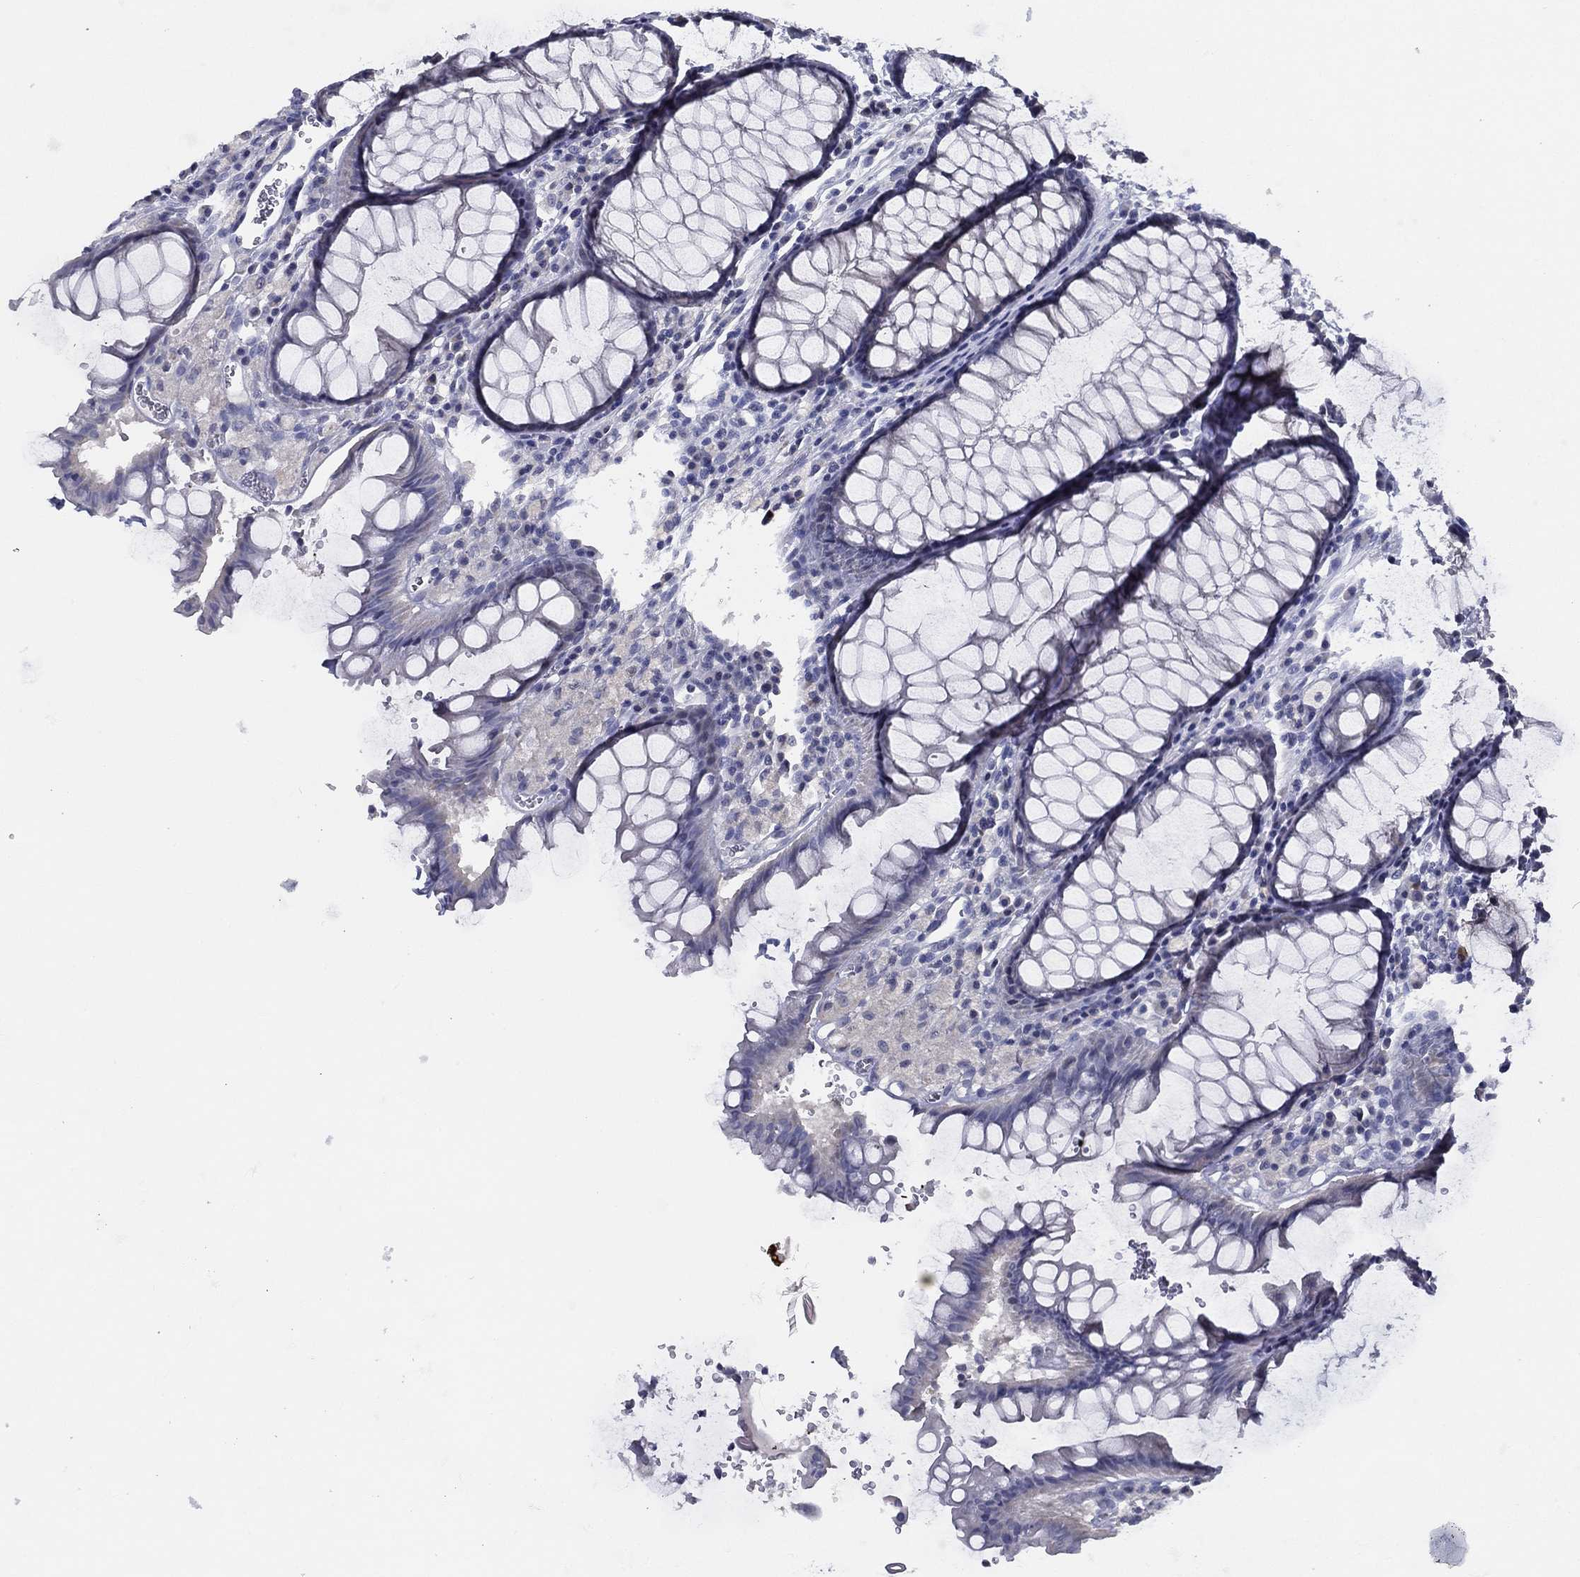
{"staining": {"intensity": "negative", "quantity": "none", "location": "none"}, "tissue": "rectum", "cell_type": "Glandular cells", "image_type": "normal", "snomed": [{"axis": "morphology", "description": "Normal tissue, NOS"}, {"axis": "topography", "description": "Rectum"}], "caption": "Protein analysis of benign rectum displays no significant staining in glandular cells. Brightfield microscopy of immunohistochemistry stained with DAB (3,3'-diaminobenzidine) (brown) and hematoxylin (blue), captured at high magnification.", "gene": "SLC13A4", "patient": {"sex": "female", "age": 68}}